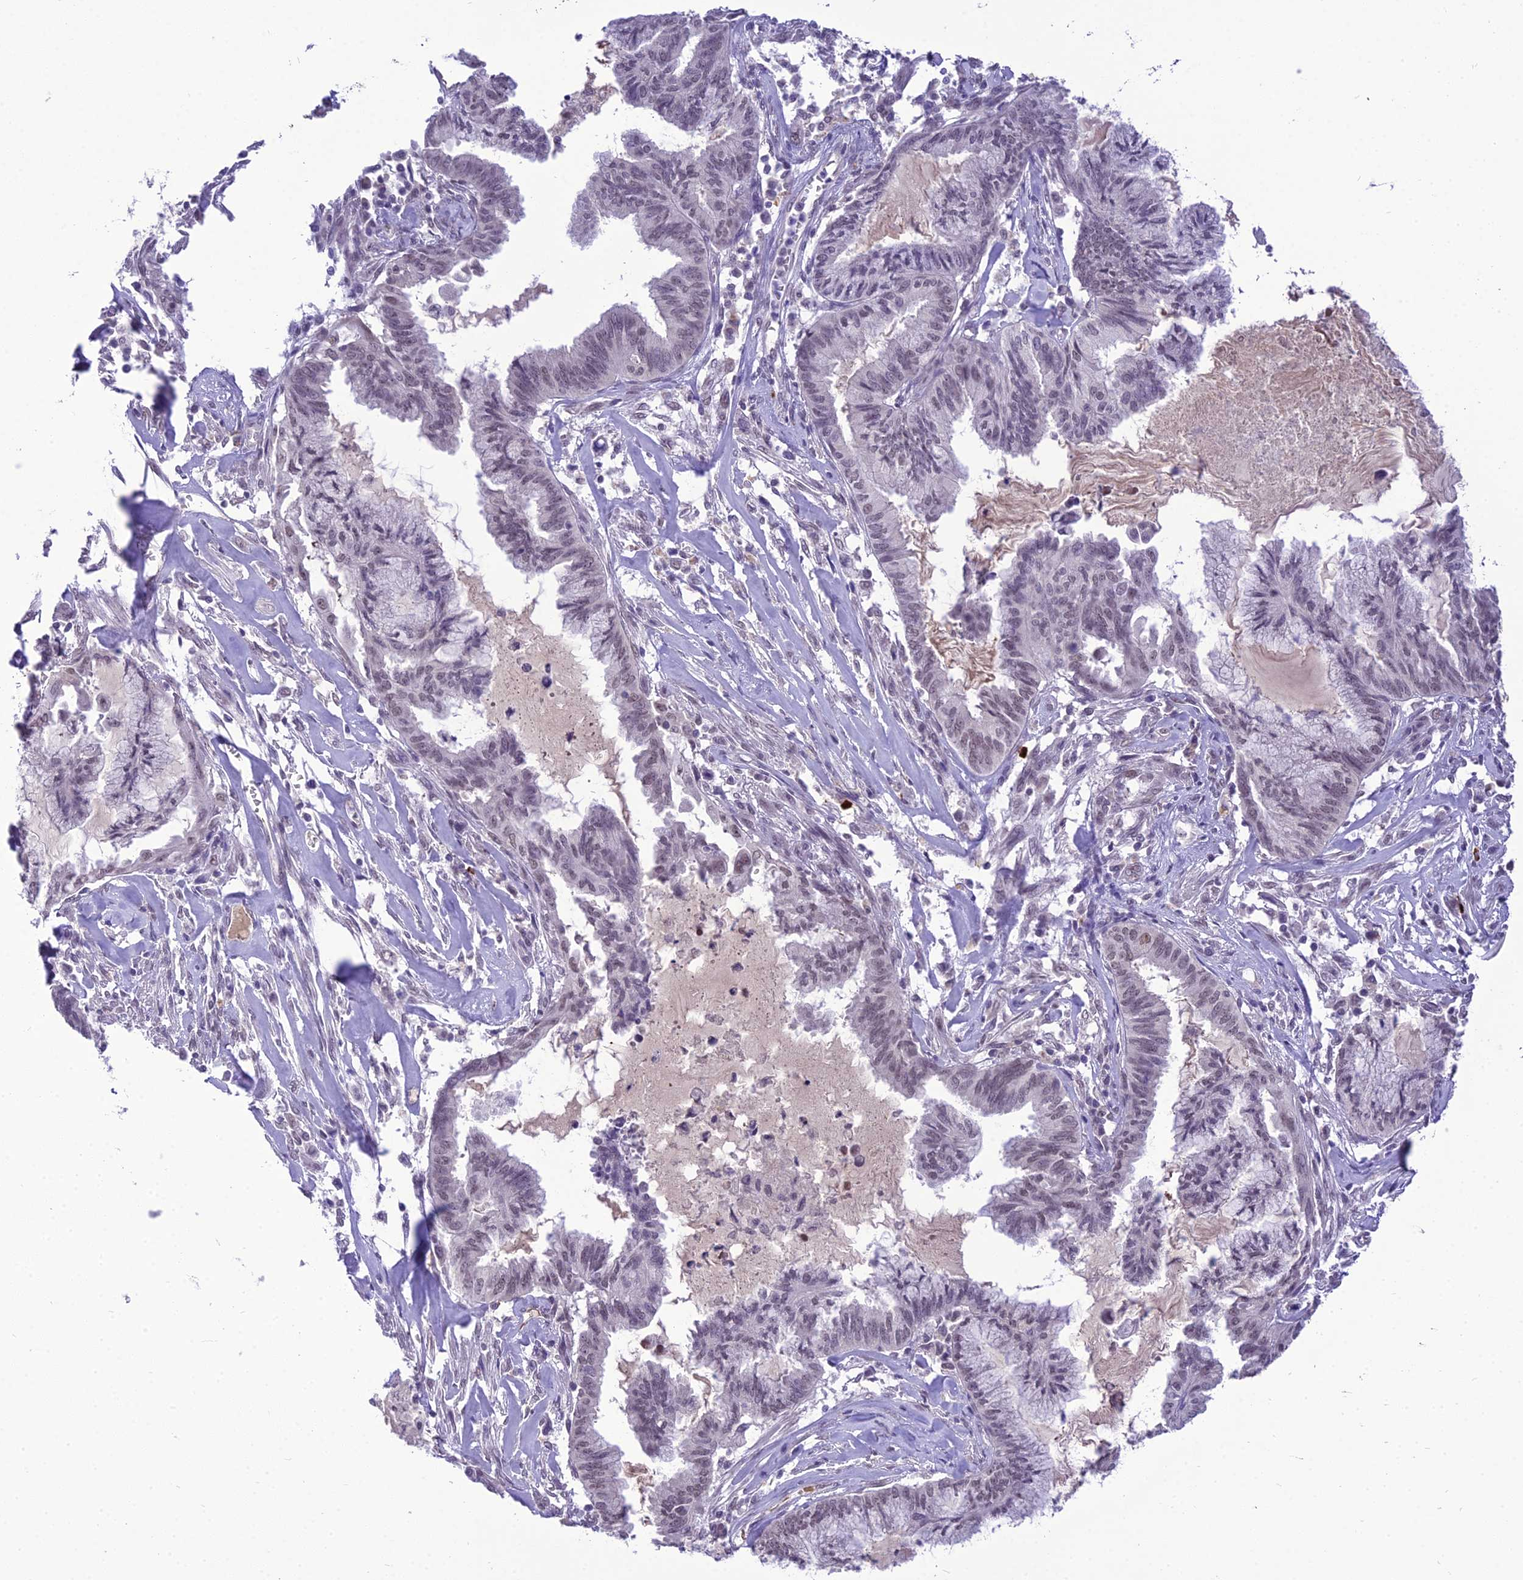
{"staining": {"intensity": "negative", "quantity": "none", "location": "none"}, "tissue": "endometrial cancer", "cell_type": "Tumor cells", "image_type": "cancer", "snomed": [{"axis": "morphology", "description": "Adenocarcinoma, NOS"}, {"axis": "topography", "description": "Endometrium"}], "caption": "Protein analysis of endometrial adenocarcinoma reveals no significant expression in tumor cells.", "gene": "SH3RF3", "patient": {"sex": "female", "age": 86}}